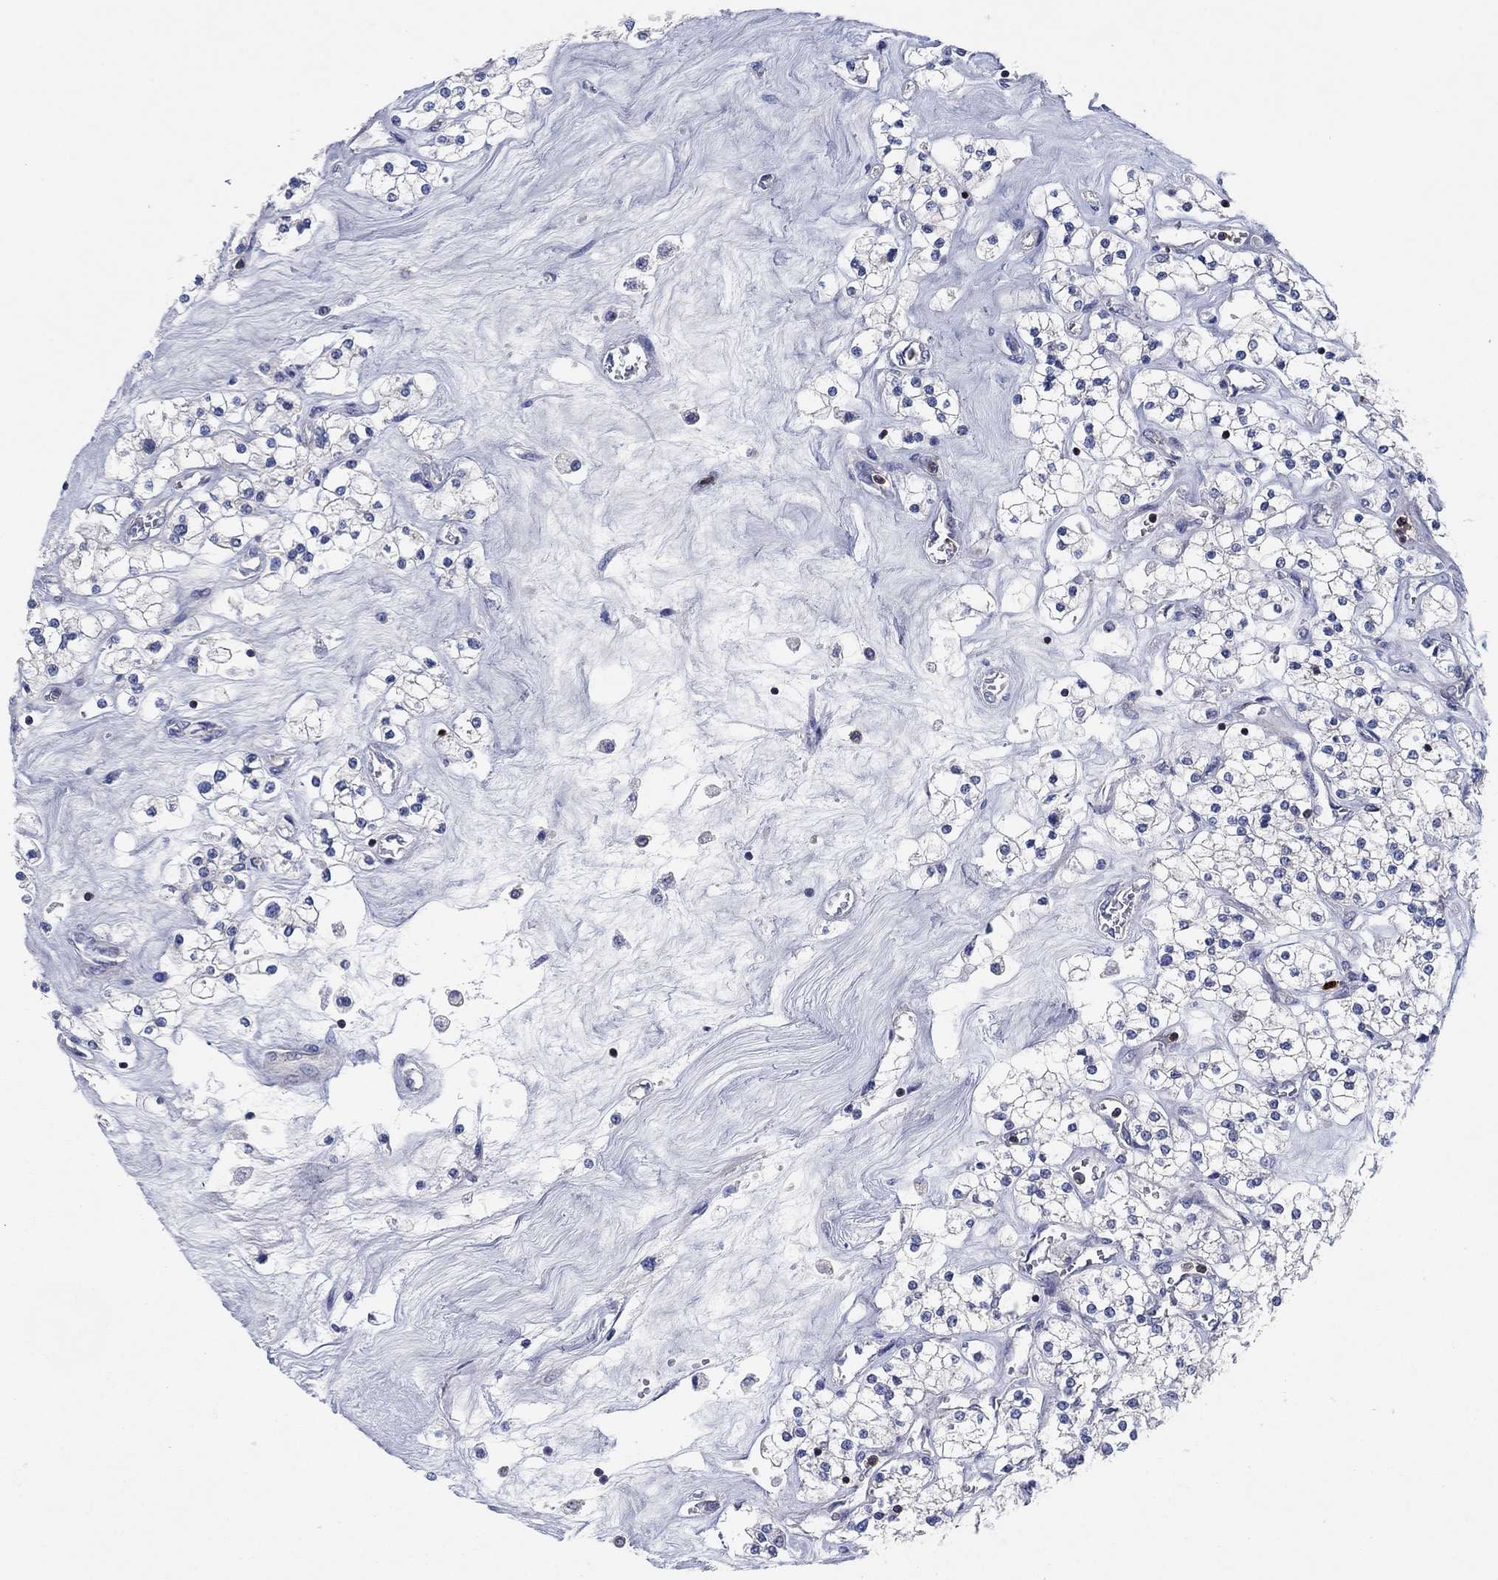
{"staining": {"intensity": "negative", "quantity": "none", "location": "none"}, "tissue": "renal cancer", "cell_type": "Tumor cells", "image_type": "cancer", "snomed": [{"axis": "morphology", "description": "Adenocarcinoma, NOS"}, {"axis": "topography", "description": "Kidney"}], "caption": "Photomicrograph shows no significant protein staining in tumor cells of renal adenocarcinoma.", "gene": "PVR", "patient": {"sex": "male", "age": 80}}